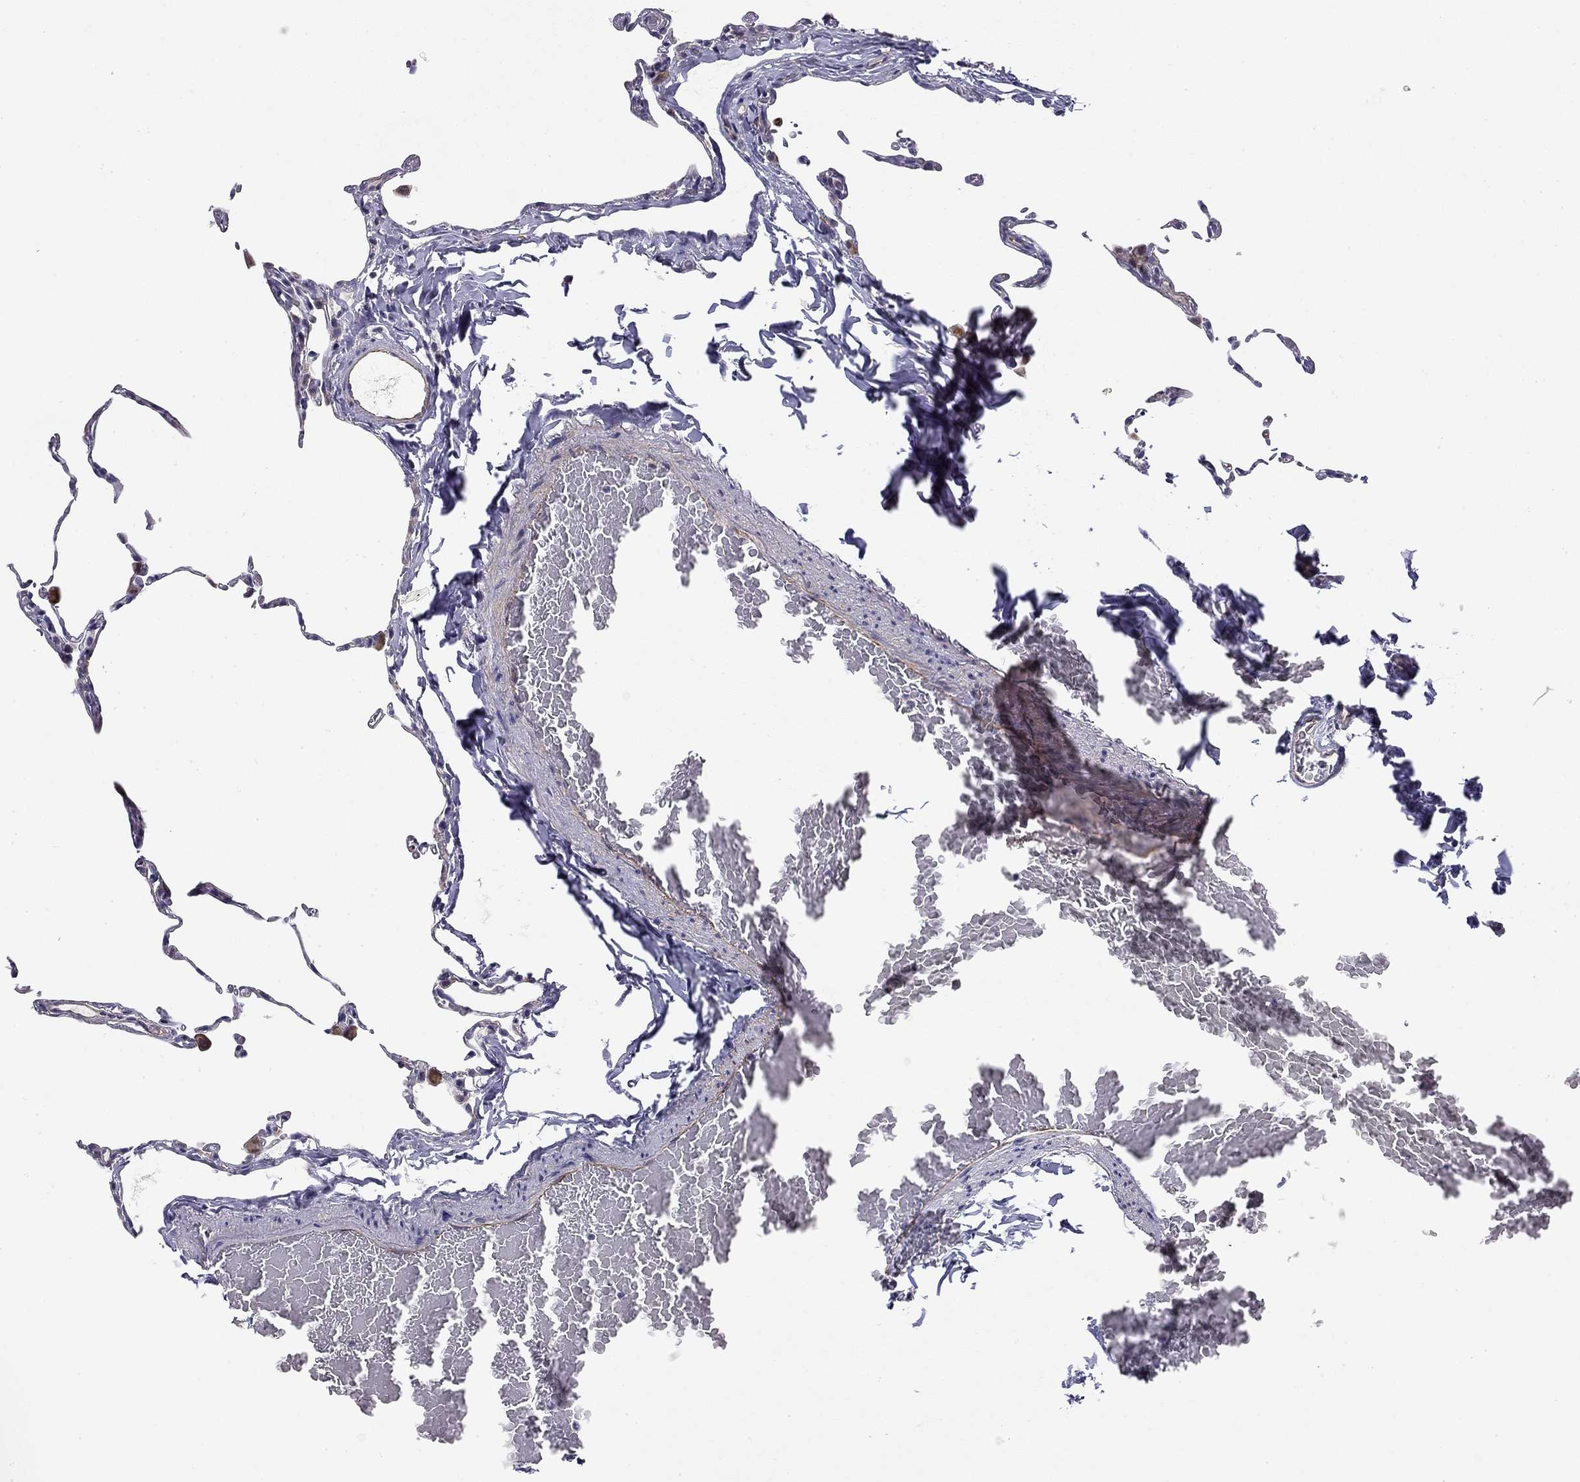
{"staining": {"intensity": "negative", "quantity": "none", "location": "none"}, "tissue": "lung", "cell_type": "Alveolar cells", "image_type": "normal", "snomed": [{"axis": "morphology", "description": "Normal tissue, NOS"}, {"axis": "topography", "description": "Lung"}], "caption": "Immunohistochemistry (IHC) photomicrograph of unremarkable human lung stained for a protein (brown), which demonstrates no positivity in alveolar cells. (DAB IHC with hematoxylin counter stain).", "gene": "RTL1", "patient": {"sex": "female", "age": 57}}